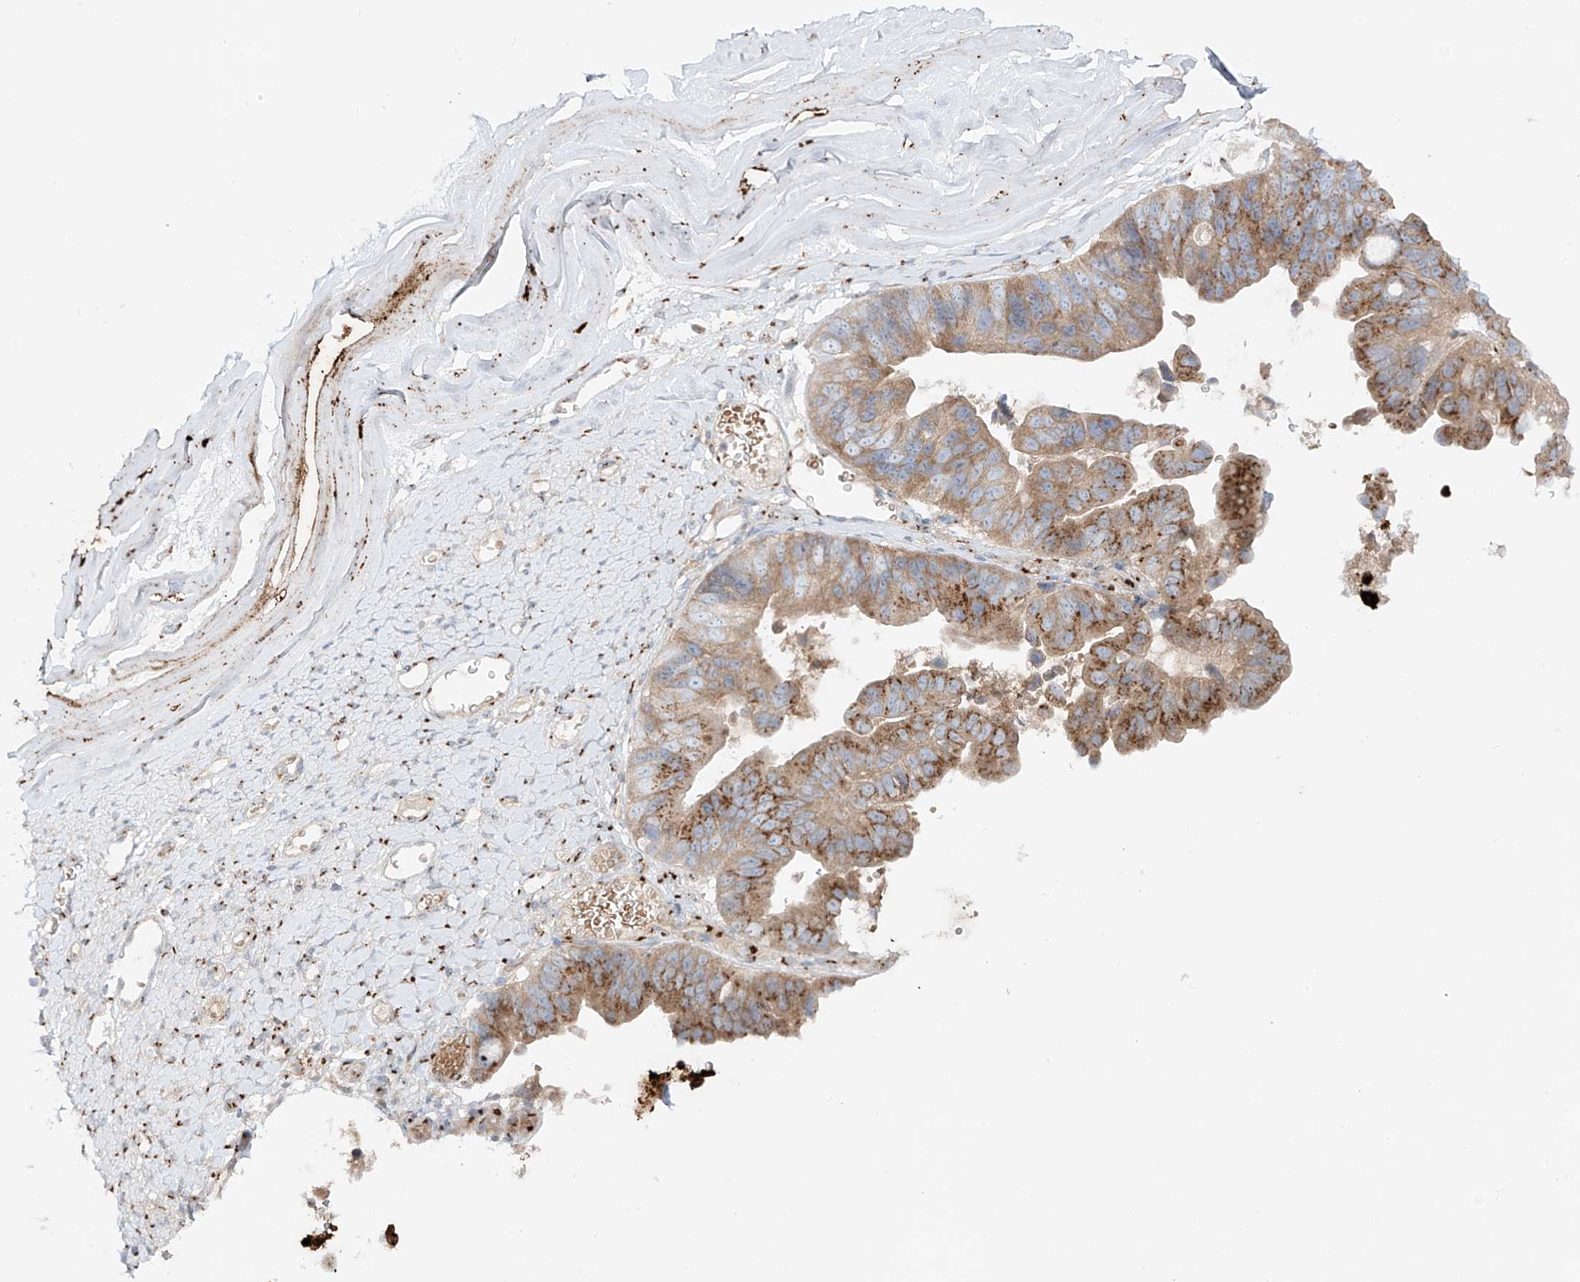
{"staining": {"intensity": "strong", "quantity": "25%-75%", "location": "cytoplasmic/membranous"}, "tissue": "ovarian cancer", "cell_type": "Tumor cells", "image_type": "cancer", "snomed": [{"axis": "morphology", "description": "Cystadenocarcinoma, mucinous, NOS"}, {"axis": "topography", "description": "Ovary"}], "caption": "Immunohistochemical staining of ovarian cancer reveals high levels of strong cytoplasmic/membranous protein expression in approximately 25%-75% of tumor cells.", "gene": "TJAP1", "patient": {"sex": "female", "age": 61}}